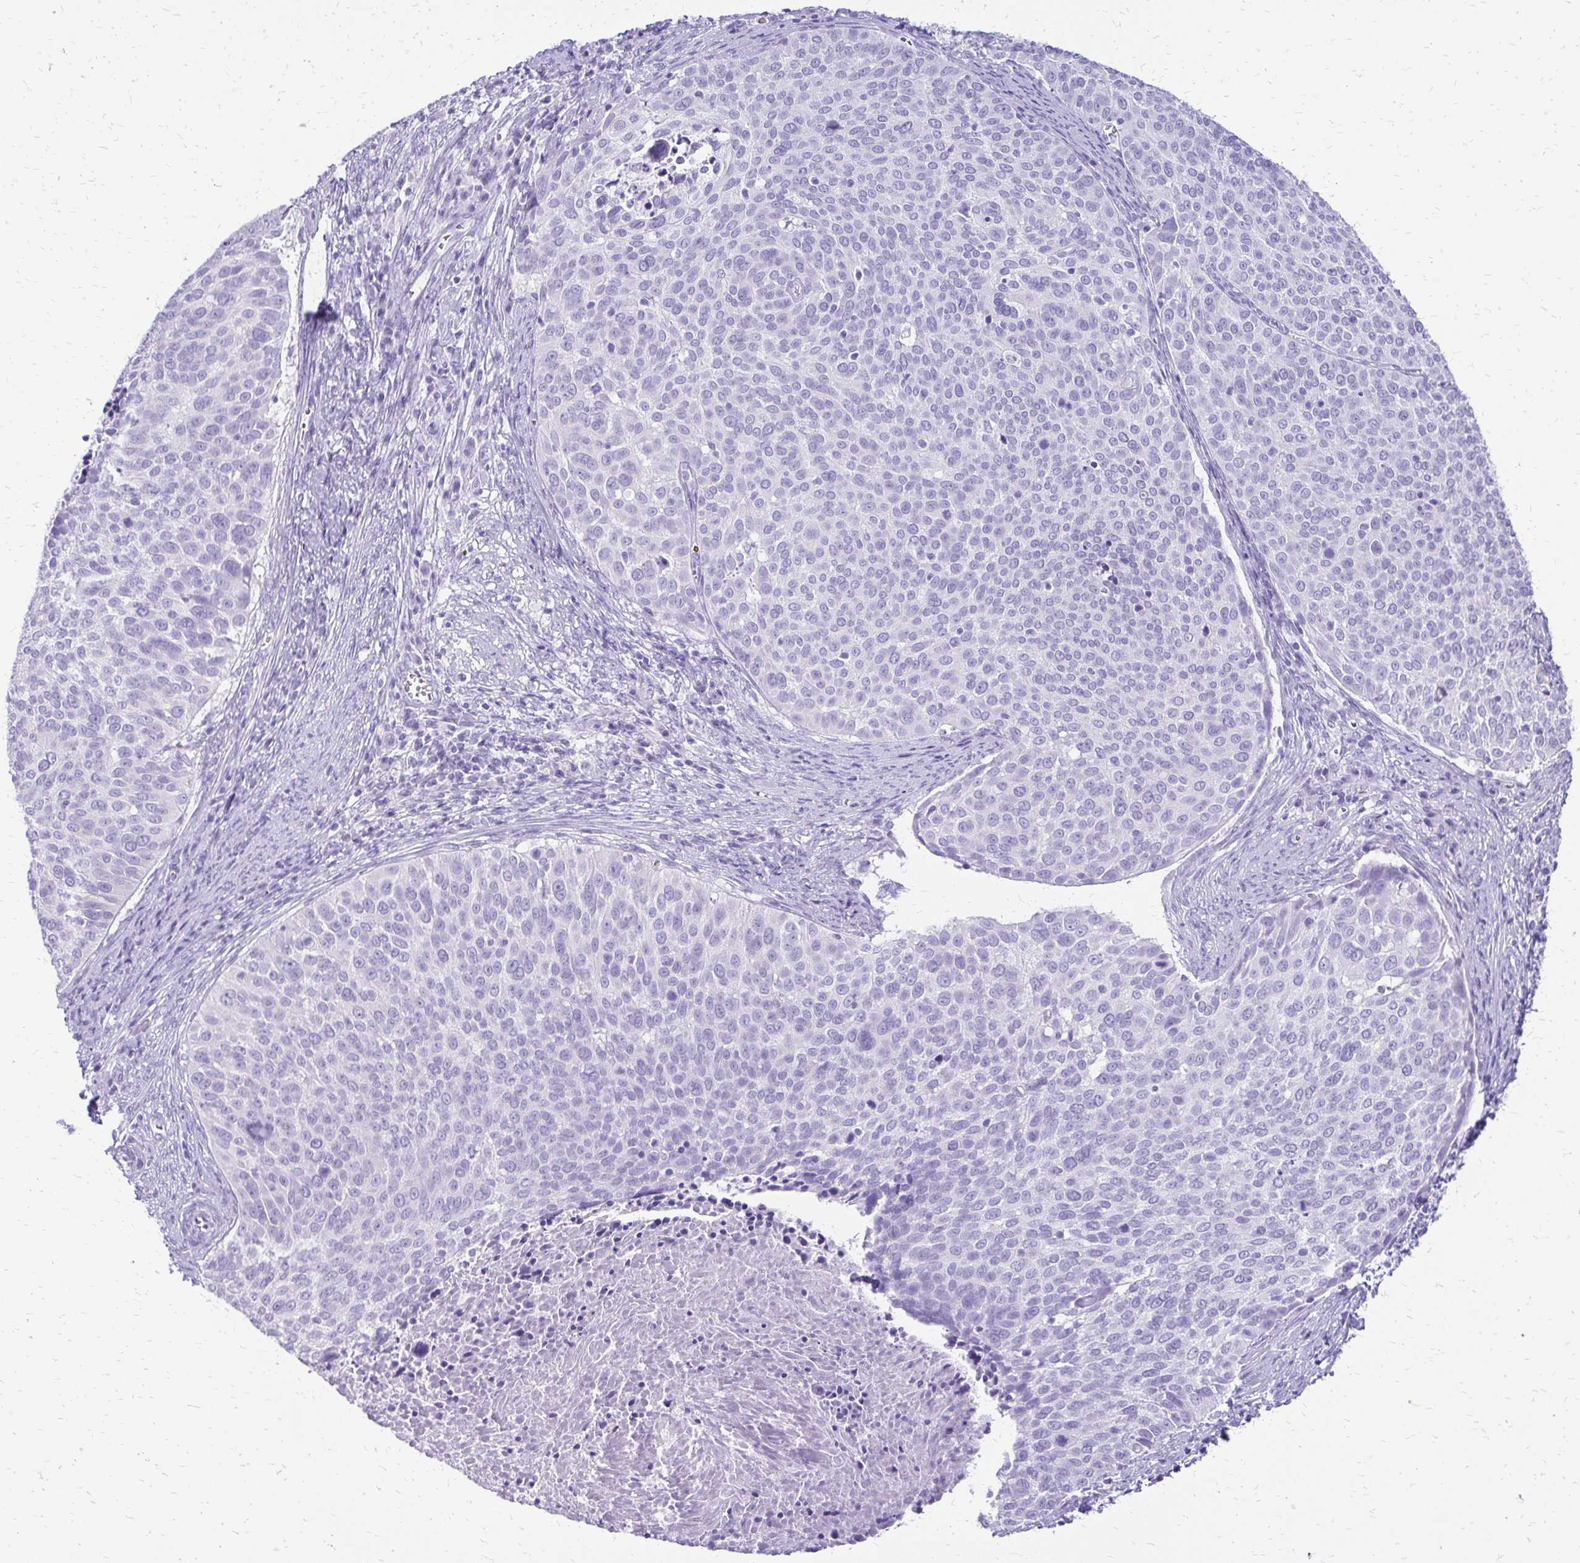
{"staining": {"intensity": "negative", "quantity": "none", "location": "none"}, "tissue": "cervical cancer", "cell_type": "Tumor cells", "image_type": "cancer", "snomed": [{"axis": "morphology", "description": "Squamous cell carcinoma, NOS"}, {"axis": "topography", "description": "Cervix"}], "caption": "Tumor cells show no significant expression in squamous cell carcinoma (cervical). (Stains: DAB immunohistochemistry with hematoxylin counter stain, Microscopy: brightfield microscopy at high magnification).", "gene": "SLC32A1", "patient": {"sex": "female", "age": 39}}